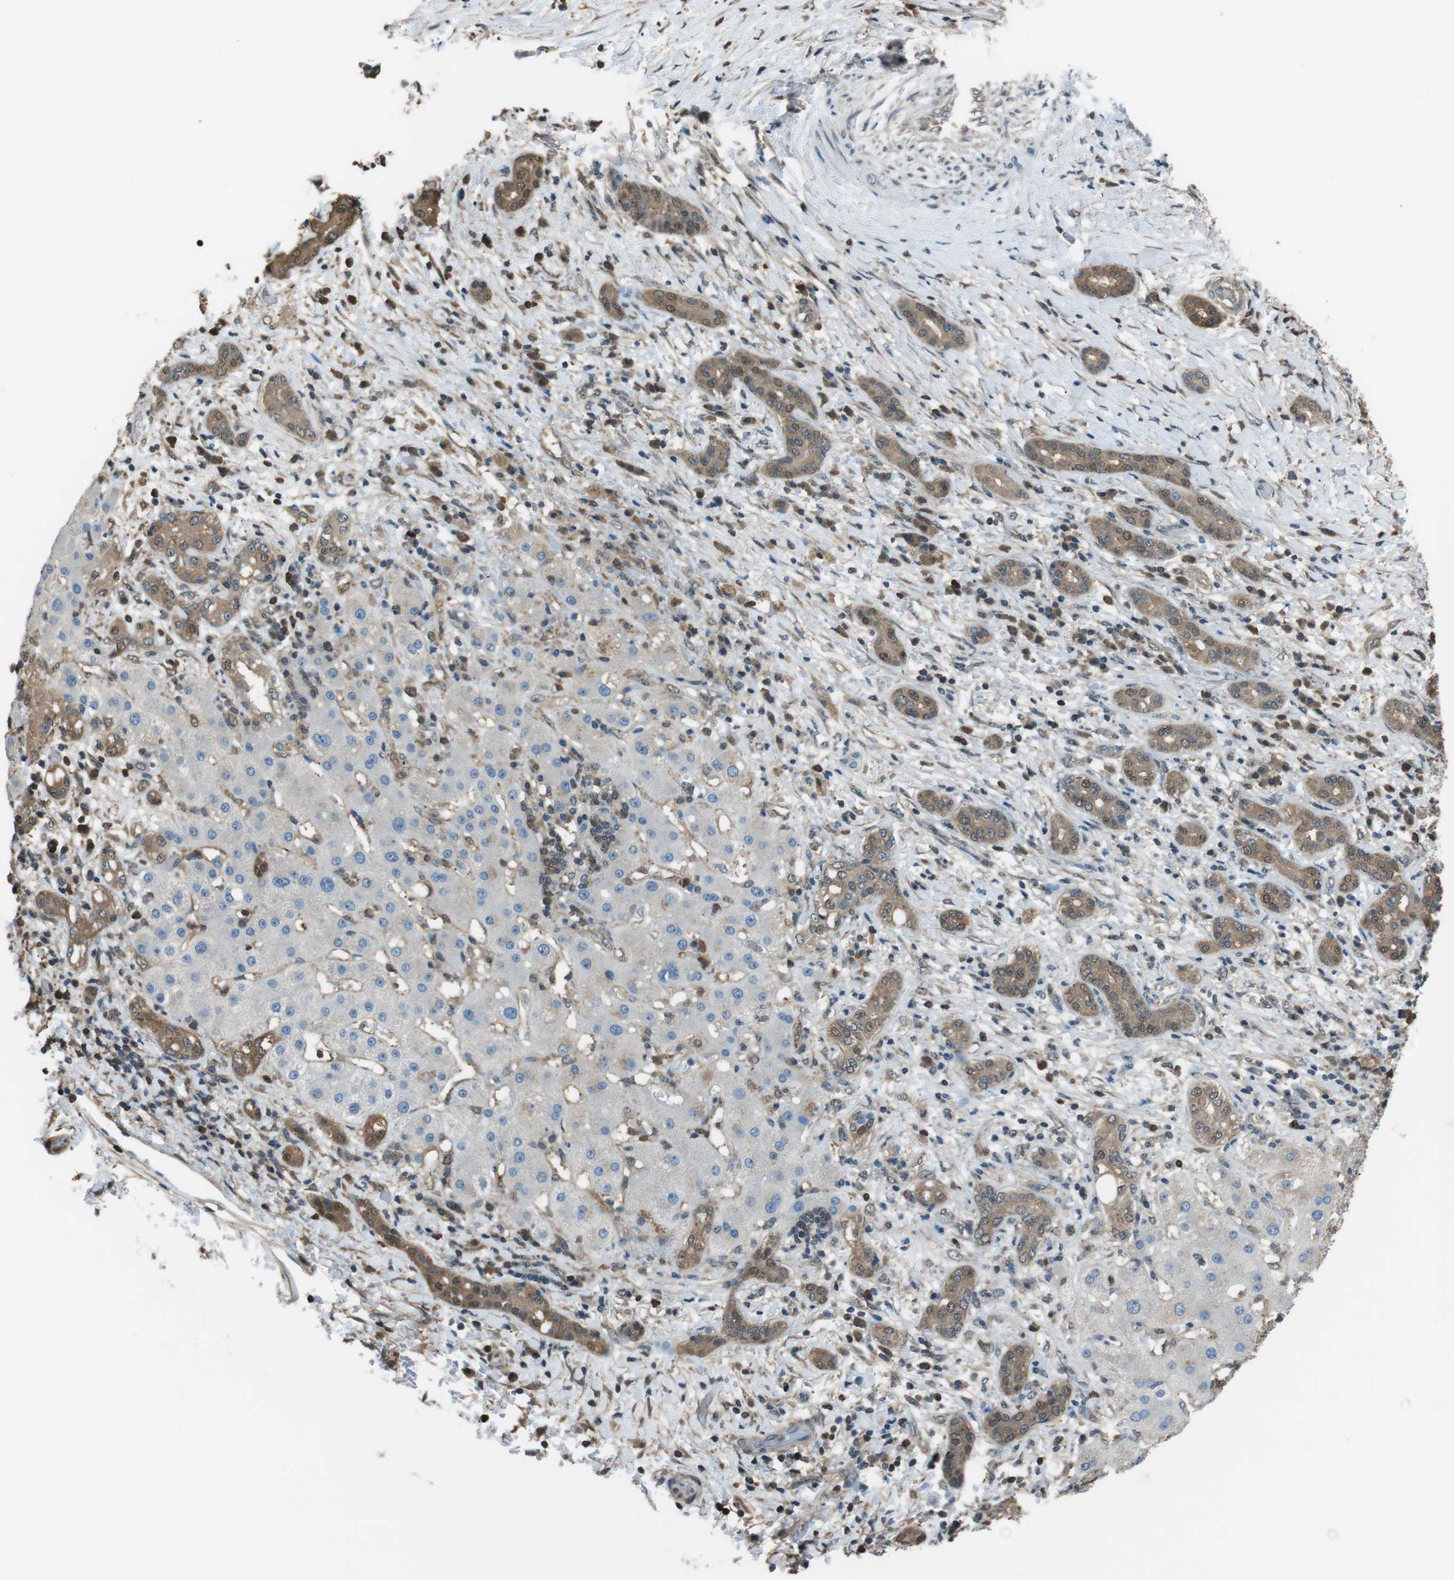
{"staining": {"intensity": "moderate", "quantity": ">75%", "location": "cytoplasmic/membranous,nuclear"}, "tissue": "liver cancer", "cell_type": "Tumor cells", "image_type": "cancer", "snomed": [{"axis": "morphology", "description": "Cholangiocarcinoma"}, {"axis": "topography", "description": "Liver"}], "caption": "A brown stain shows moderate cytoplasmic/membranous and nuclear staining of a protein in human cholangiocarcinoma (liver) tumor cells.", "gene": "TWSG1", "patient": {"sex": "female", "age": 73}}